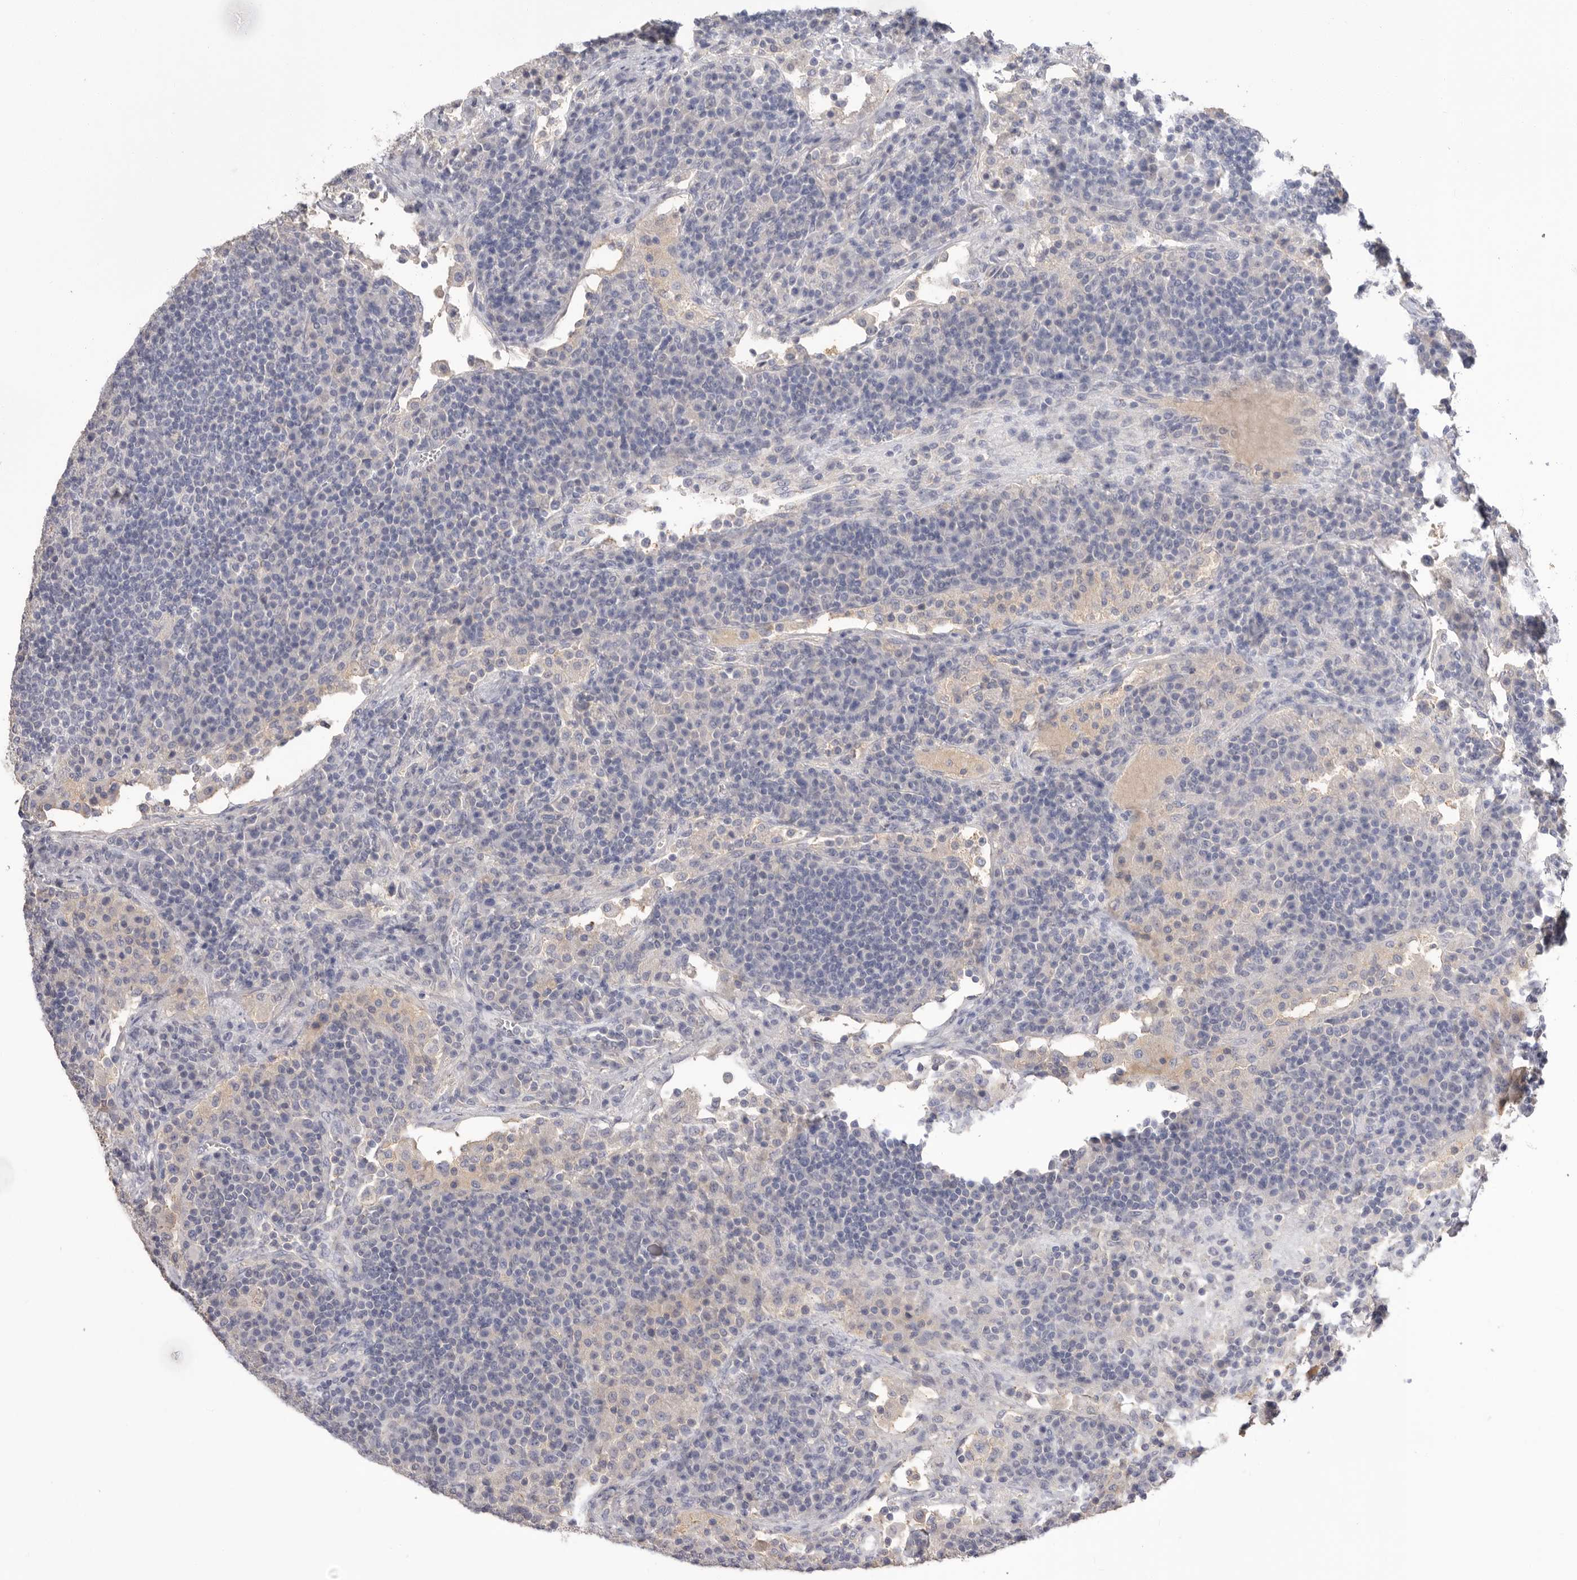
{"staining": {"intensity": "negative", "quantity": "none", "location": "none"}, "tissue": "lymph node", "cell_type": "Germinal center cells", "image_type": "normal", "snomed": [{"axis": "morphology", "description": "Normal tissue, NOS"}, {"axis": "topography", "description": "Lymph node"}], "caption": "Image shows no protein positivity in germinal center cells of normal lymph node. The staining is performed using DAB brown chromogen with nuclei counter-stained in using hematoxylin.", "gene": "APOA2", "patient": {"sex": "female", "age": 53}}